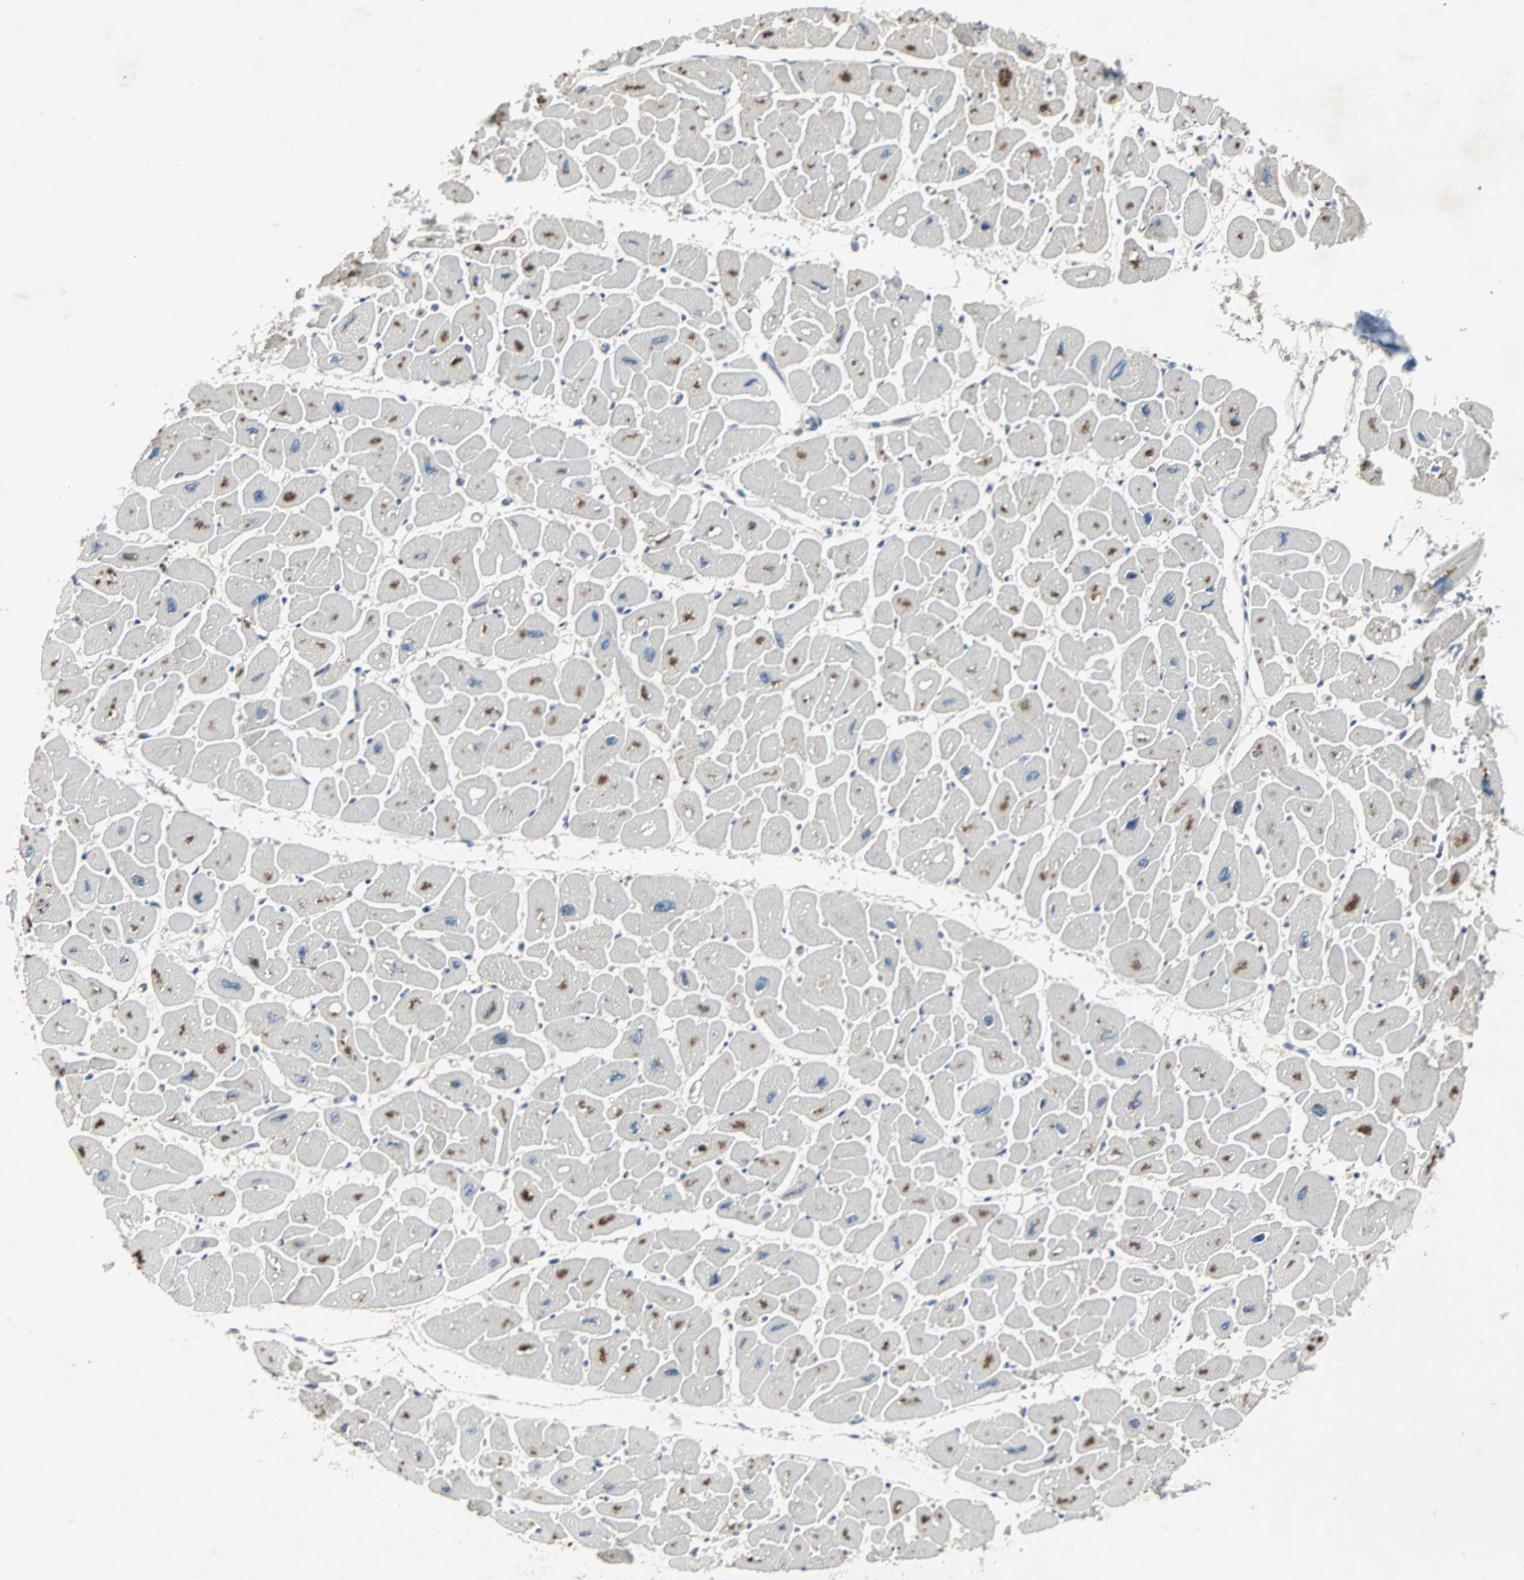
{"staining": {"intensity": "moderate", "quantity": "<25%", "location": "cytoplasmic/membranous"}, "tissue": "heart muscle", "cell_type": "Cardiomyocytes", "image_type": "normal", "snomed": [{"axis": "morphology", "description": "Normal tissue, NOS"}, {"axis": "topography", "description": "Heart"}], "caption": "Immunohistochemistry (IHC) image of unremarkable human heart muscle stained for a protein (brown), which exhibits low levels of moderate cytoplasmic/membranous expression in approximately <25% of cardiomyocytes.", "gene": "CMC2", "patient": {"sex": "female", "age": 54}}